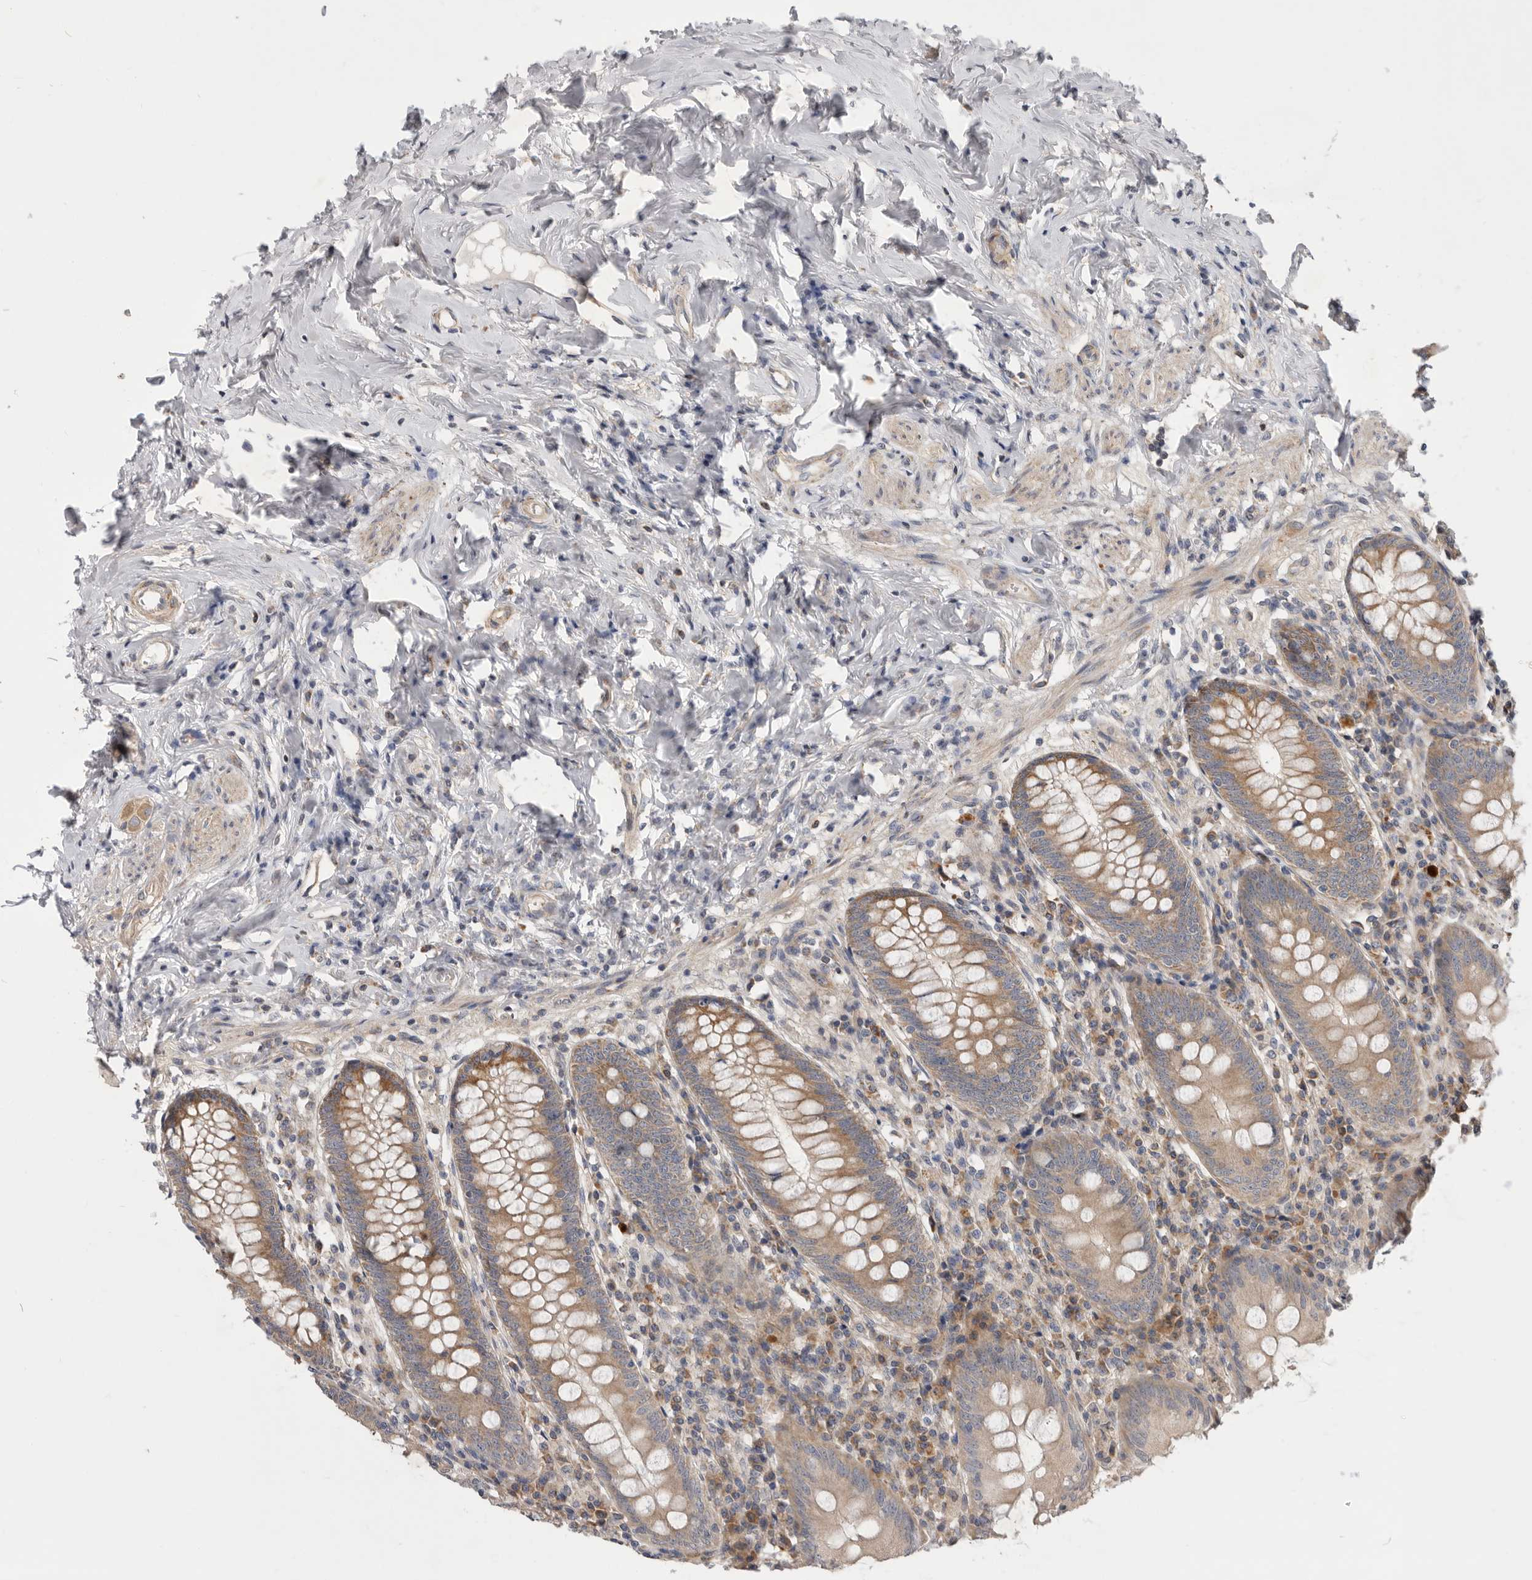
{"staining": {"intensity": "moderate", "quantity": ">75%", "location": "cytoplasmic/membranous"}, "tissue": "appendix", "cell_type": "Glandular cells", "image_type": "normal", "snomed": [{"axis": "morphology", "description": "Normal tissue, NOS"}, {"axis": "topography", "description": "Appendix"}], "caption": "Benign appendix reveals moderate cytoplasmic/membranous positivity in about >75% of glandular cells.", "gene": "MTFR1L", "patient": {"sex": "female", "age": 54}}